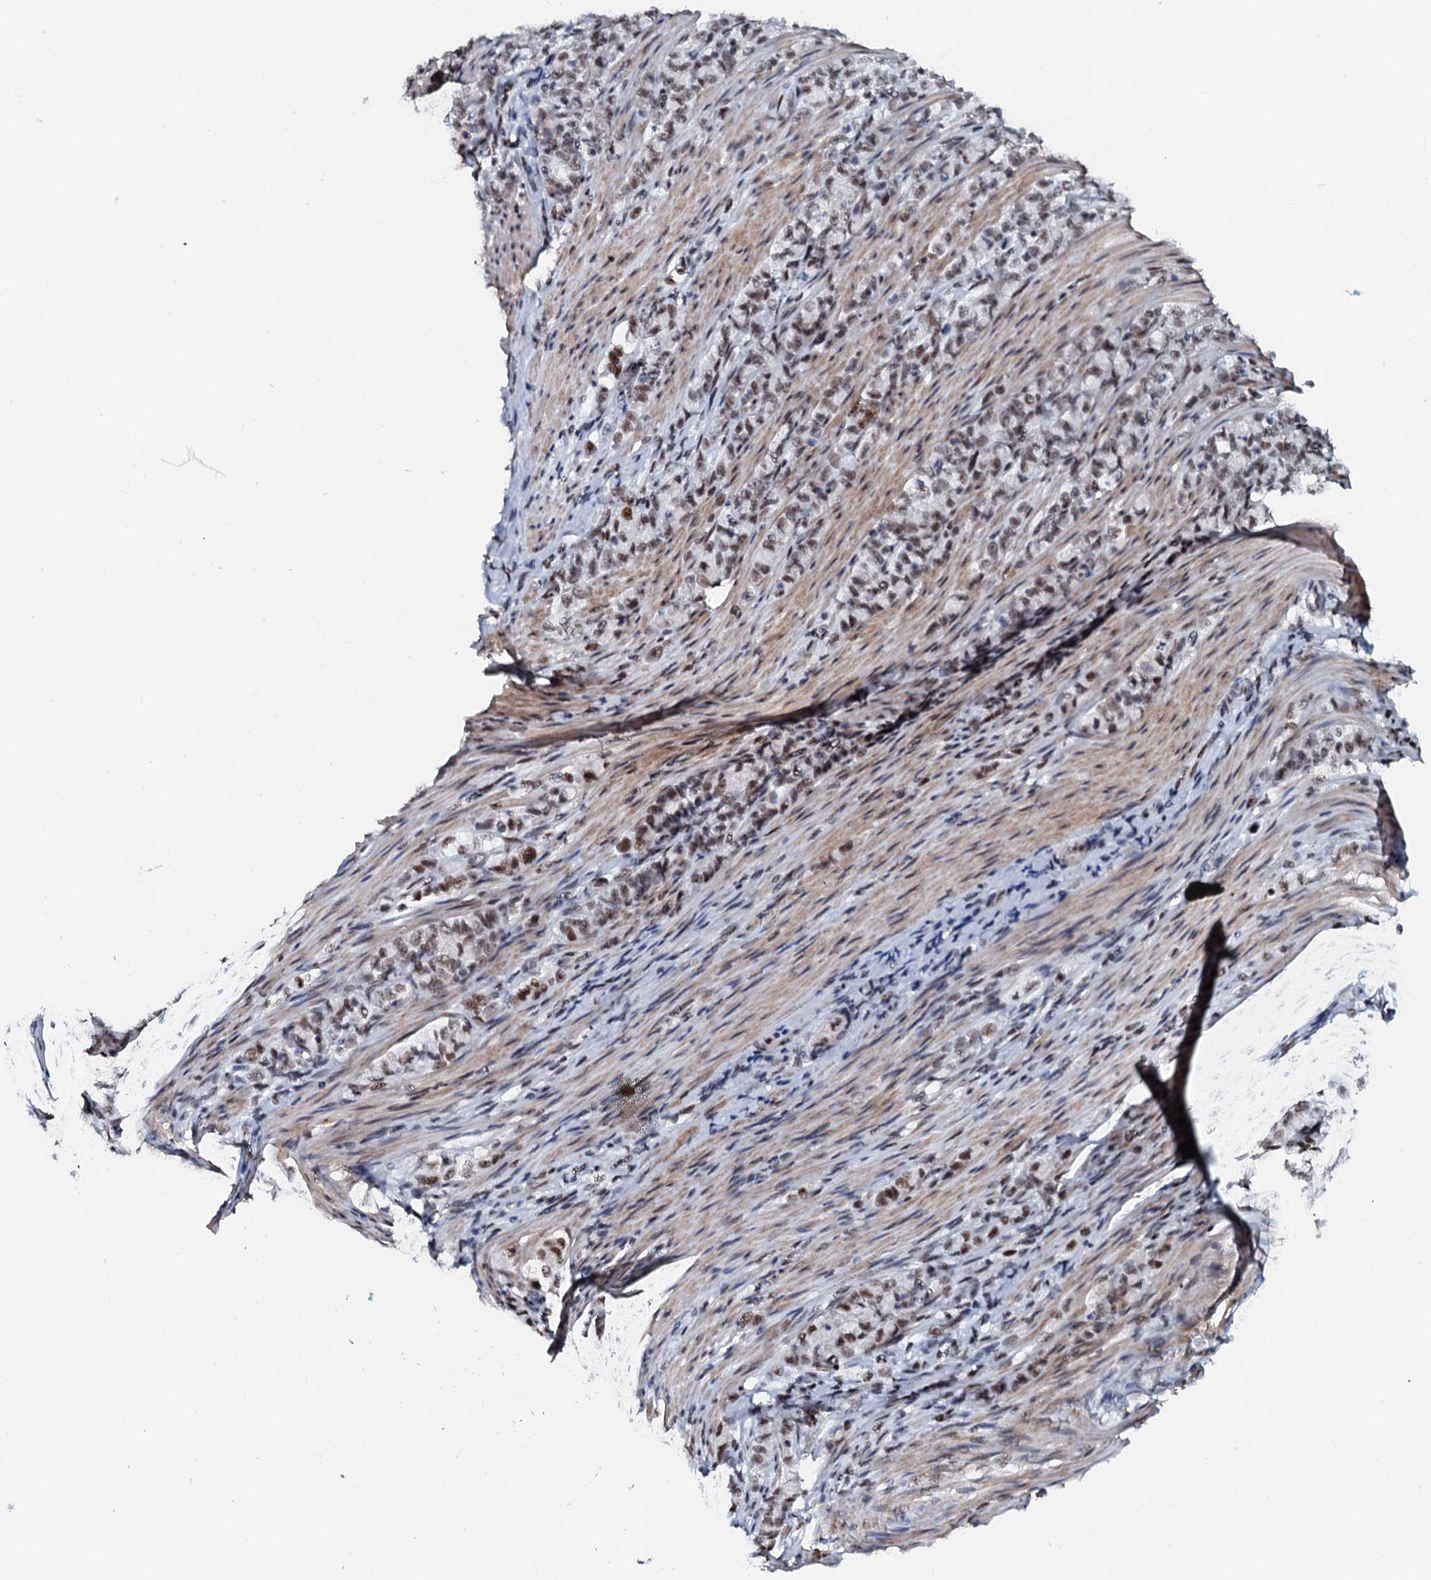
{"staining": {"intensity": "moderate", "quantity": "25%-75%", "location": "nuclear"}, "tissue": "stomach cancer", "cell_type": "Tumor cells", "image_type": "cancer", "snomed": [{"axis": "morphology", "description": "Adenocarcinoma, NOS"}, {"axis": "topography", "description": "Stomach"}], "caption": "Immunohistochemical staining of stomach cancer (adenocarcinoma) shows medium levels of moderate nuclear positivity in about 25%-75% of tumor cells.", "gene": "NKAPD1", "patient": {"sex": "female", "age": 79}}